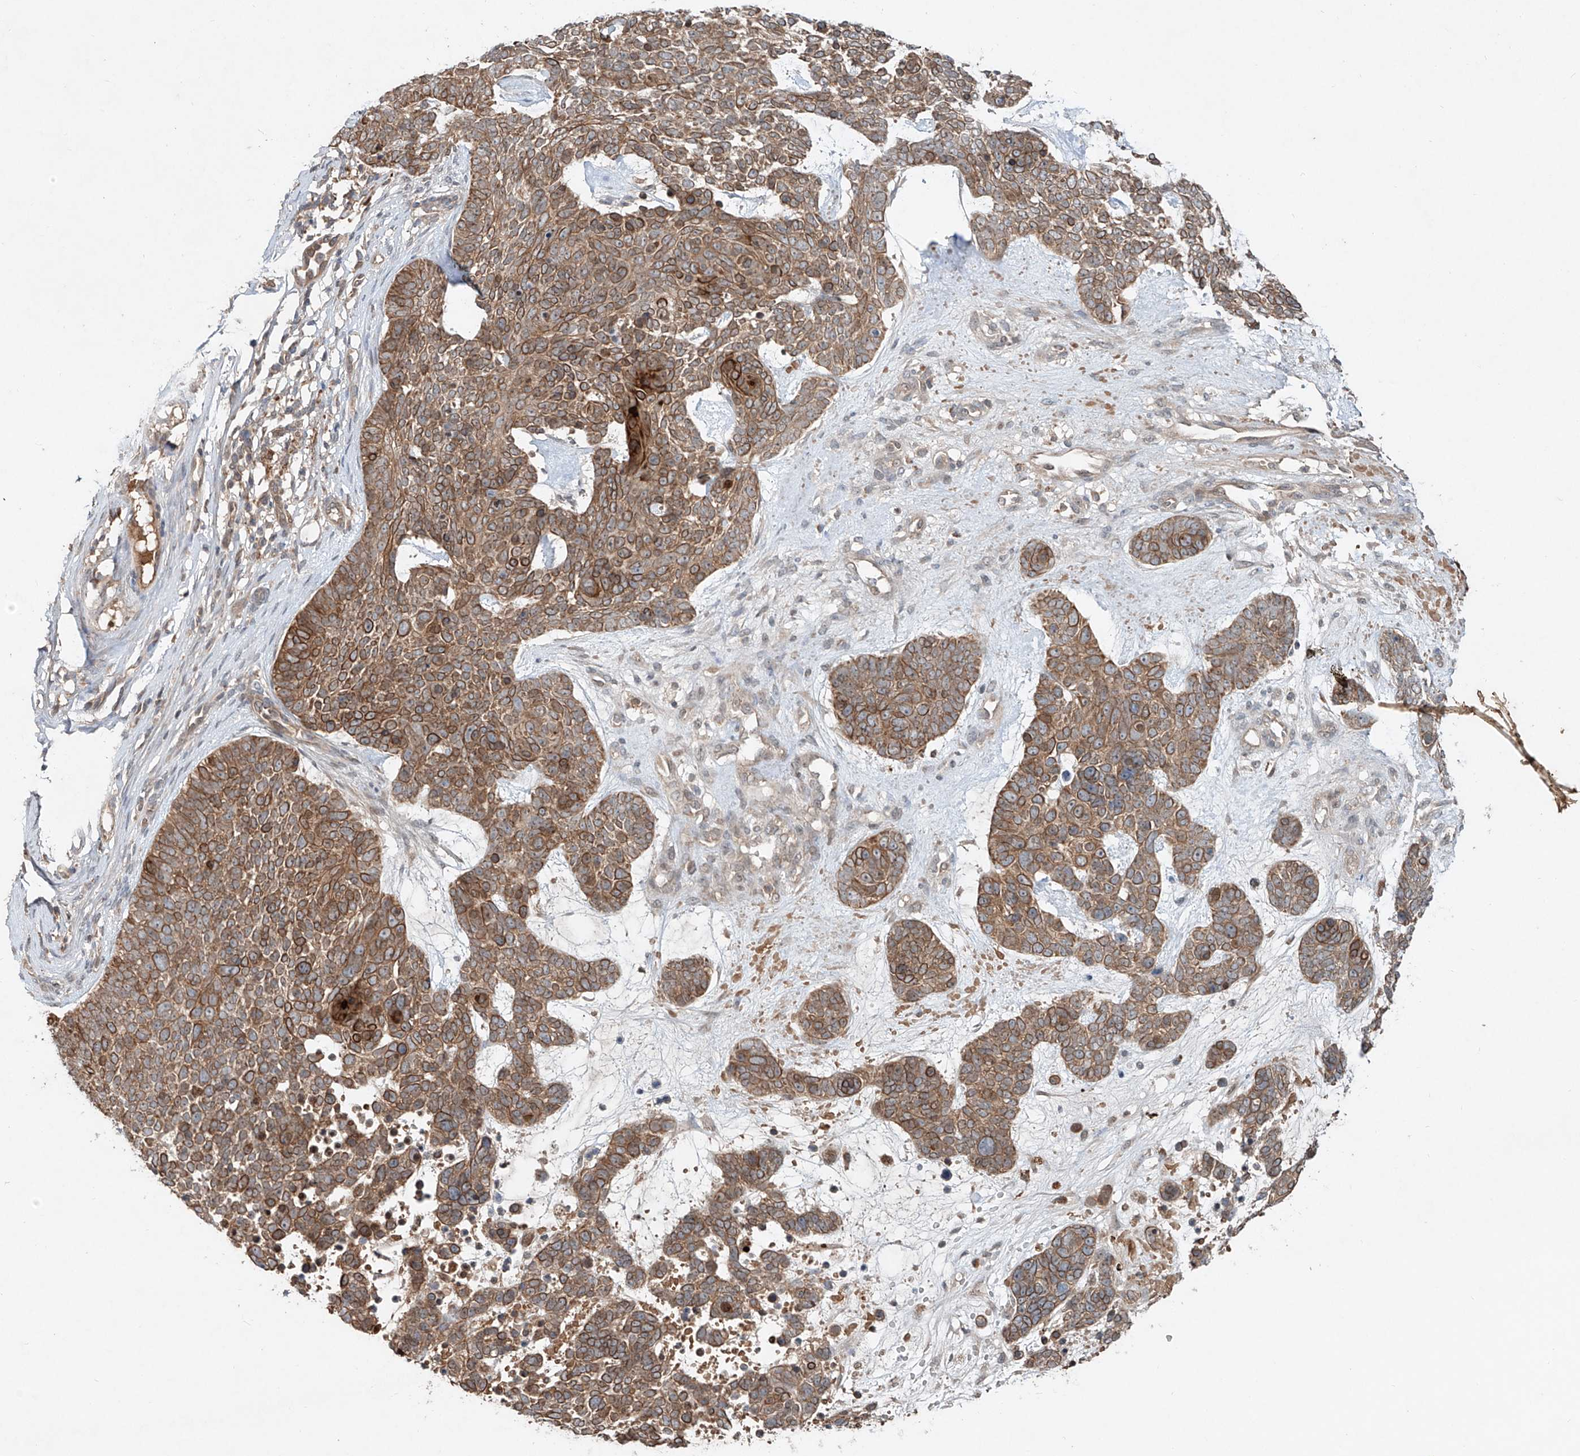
{"staining": {"intensity": "moderate", "quantity": ">75%", "location": "cytoplasmic/membranous"}, "tissue": "skin cancer", "cell_type": "Tumor cells", "image_type": "cancer", "snomed": [{"axis": "morphology", "description": "Basal cell carcinoma"}, {"axis": "topography", "description": "Skin"}], "caption": "Protein staining demonstrates moderate cytoplasmic/membranous expression in about >75% of tumor cells in basal cell carcinoma (skin).", "gene": "IER5", "patient": {"sex": "female", "age": 81}}